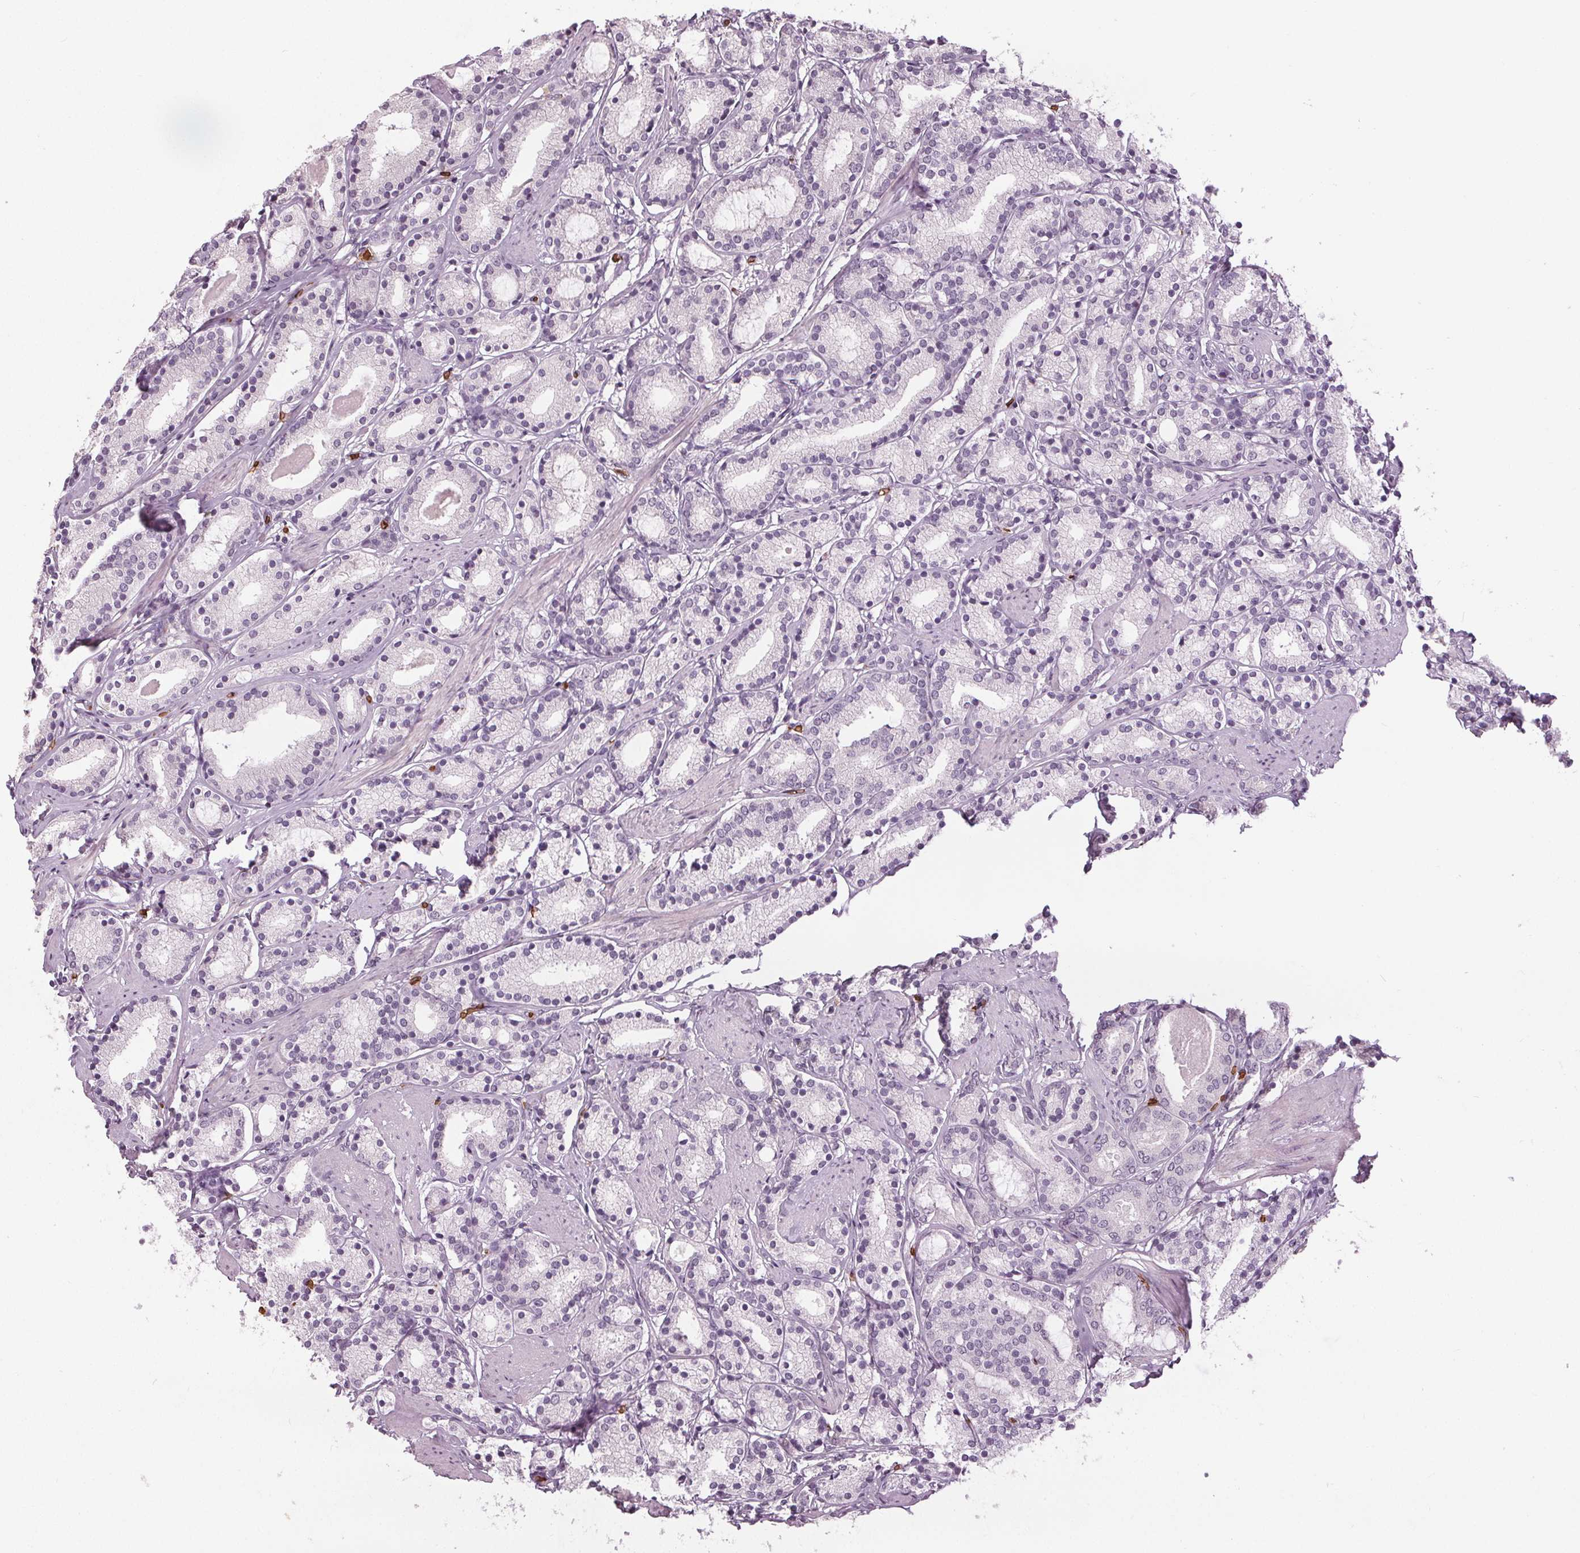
{"staining": {"intensity": "negative", "quantity": "none", "location": "none"}, "tissue": "prostate cancer", "cell_type": "Tumor cells", "image_type": "cancer", "snomed": [{"axis": "morphology", "description": "Adenocarcinoma, High grade"}, {"axis": "topography", "description": "Prostate"}], "caption": "Tumor cells are negative for protein expression in human prostate high-grade adenocarcinoma.", "gene": "SLC4A1", "patient": {"sex": "male", "age": 63}}